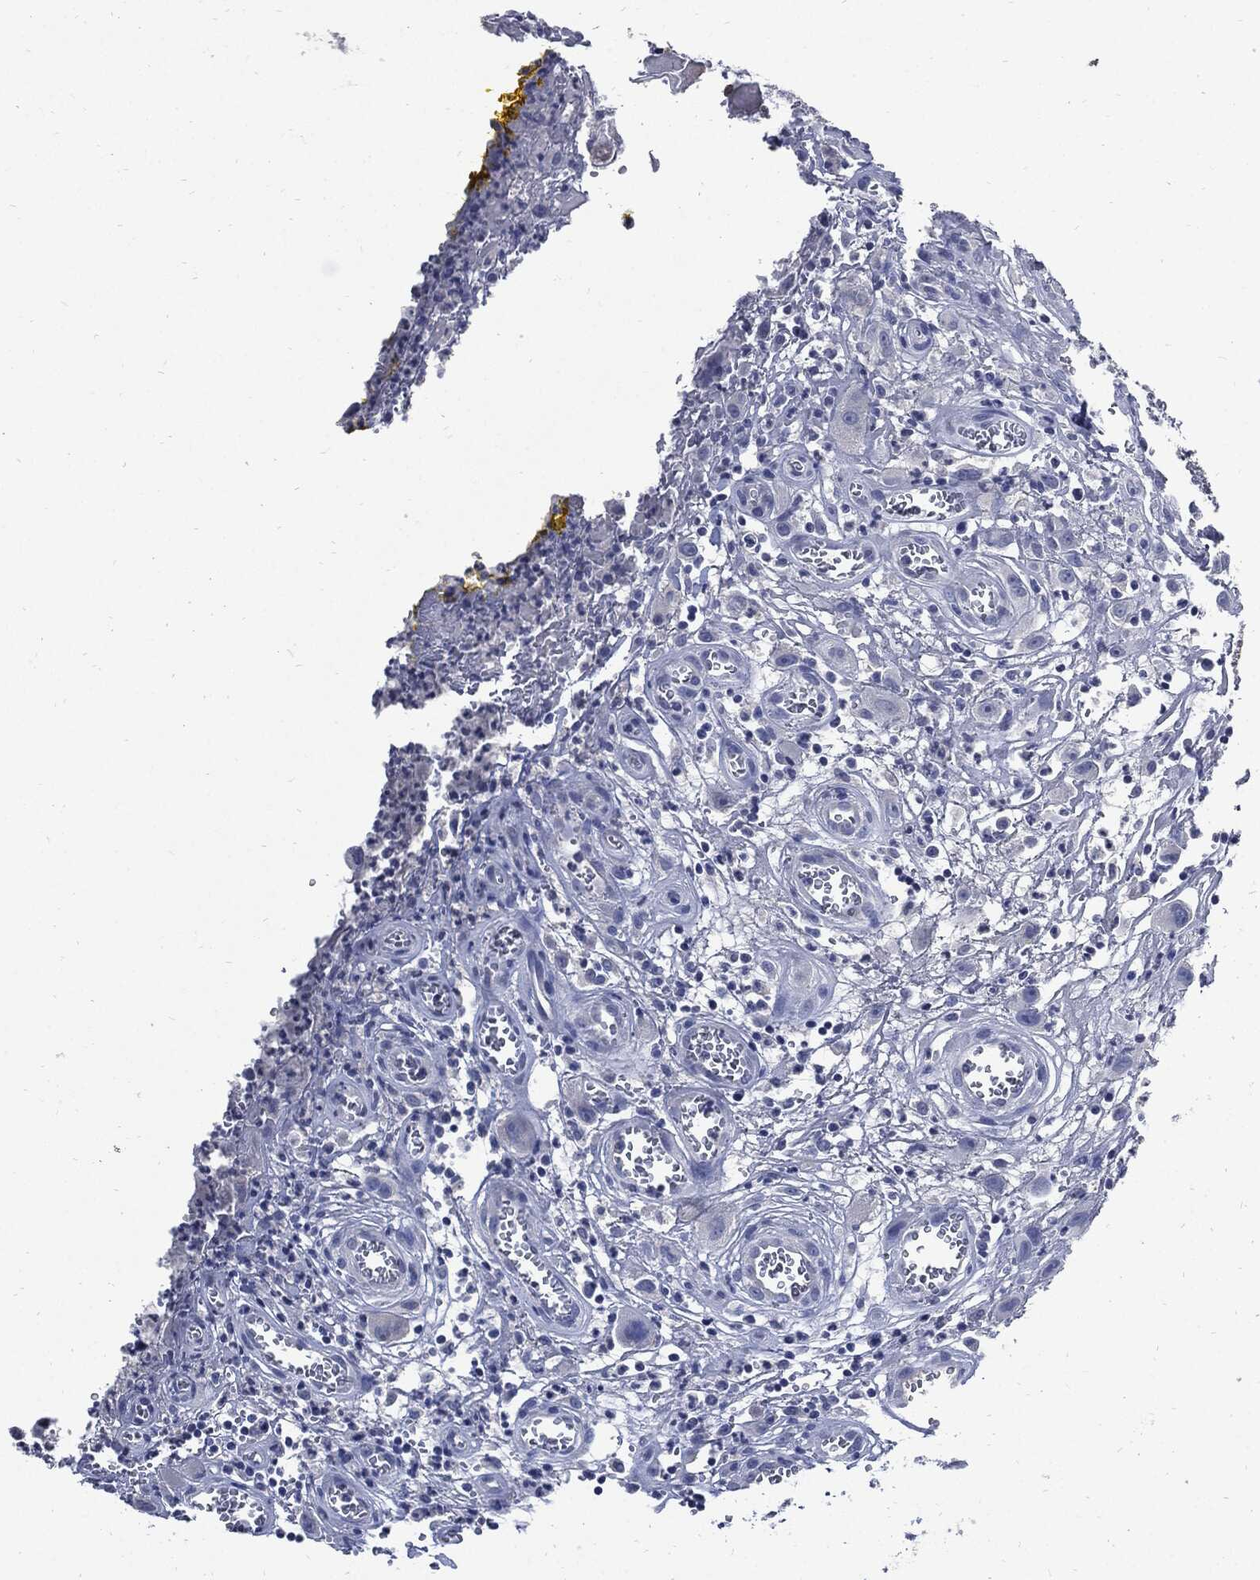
{"staining": {"intensity": "negative", "quantity": "none", "location": "none"}, "tissue": "head and neck cancer", "cell_type": "Tumor cells", "image_type": "cancer", "snomed": [{"axis": "morphology", "description": "Squamous cell carcinoma, NOS"}, {"axis": "morphology", "description": "Squamous cell carcinoma, metastatic, NOS"}, {"axis": "topography", "description": "Oral tissue"}, {"axis": "topography", "description": "Head-Neck"}], "caption": "This is an immunohistochemistry (IHC) micrograph of human head and neck cancer. There is no positivity in tumor cells.", "gene": "CPE", "patient": {"sex": "female", "age": 85}}